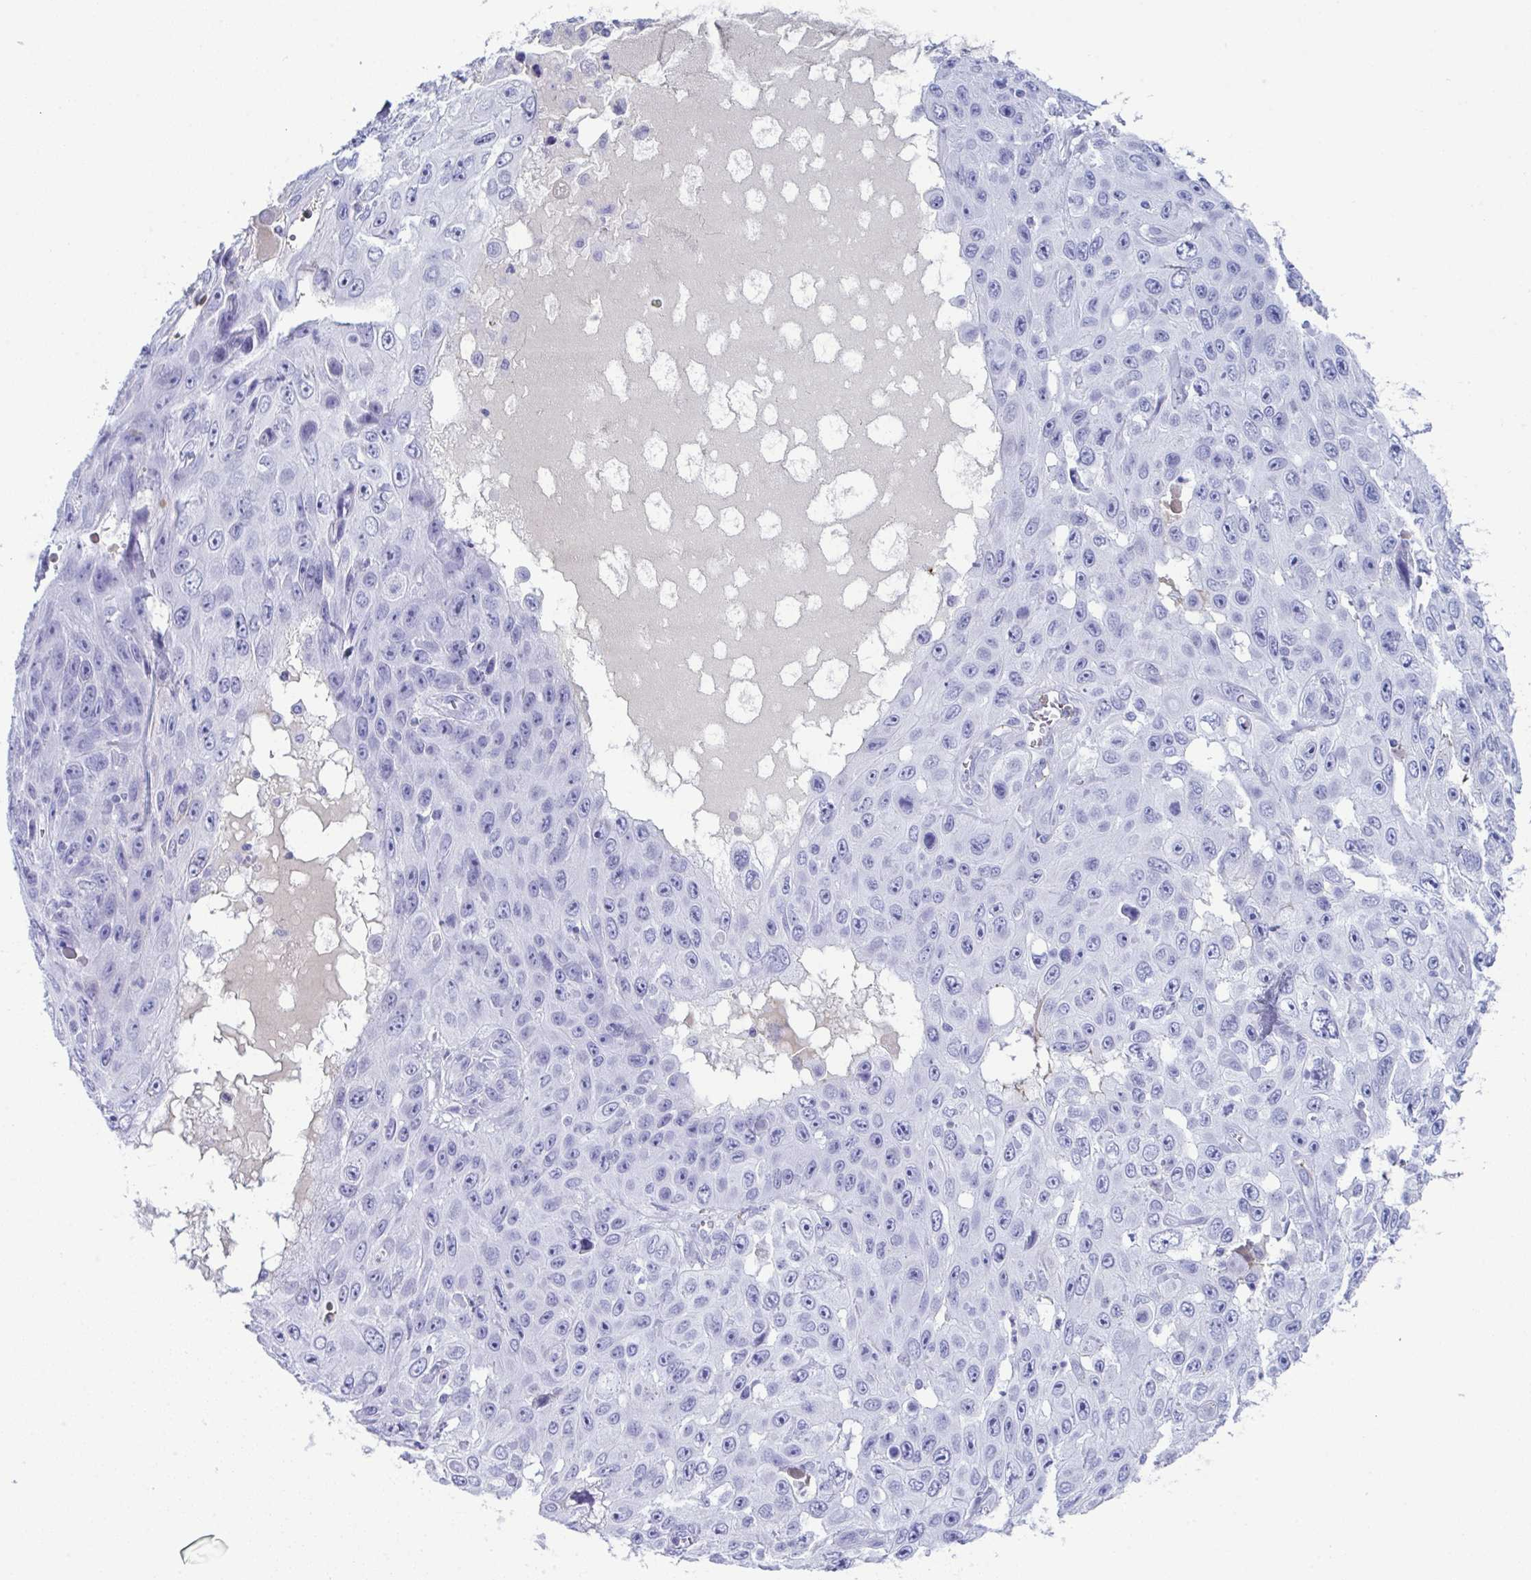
{"staining": {"intensity": "negative", "quantity": "none", "location": "none"}, "tissue": "skin cancer", "cell_type": "Tumor cells", "image_type": "cancer", "snomed": [{"axis": "morphology", "description": "Squamous cell carcinoma, NOS"}, {"axis": "topography", "description": "Skin"}], "caption": "Immunohistochemistry photomicrograph of skin squamous cell carcinoma stained for a protein (brown), which reveals no positivity in tumor cells.", "gene": "JCHAIN", "patient": {"sex": "male", "age": 82}}